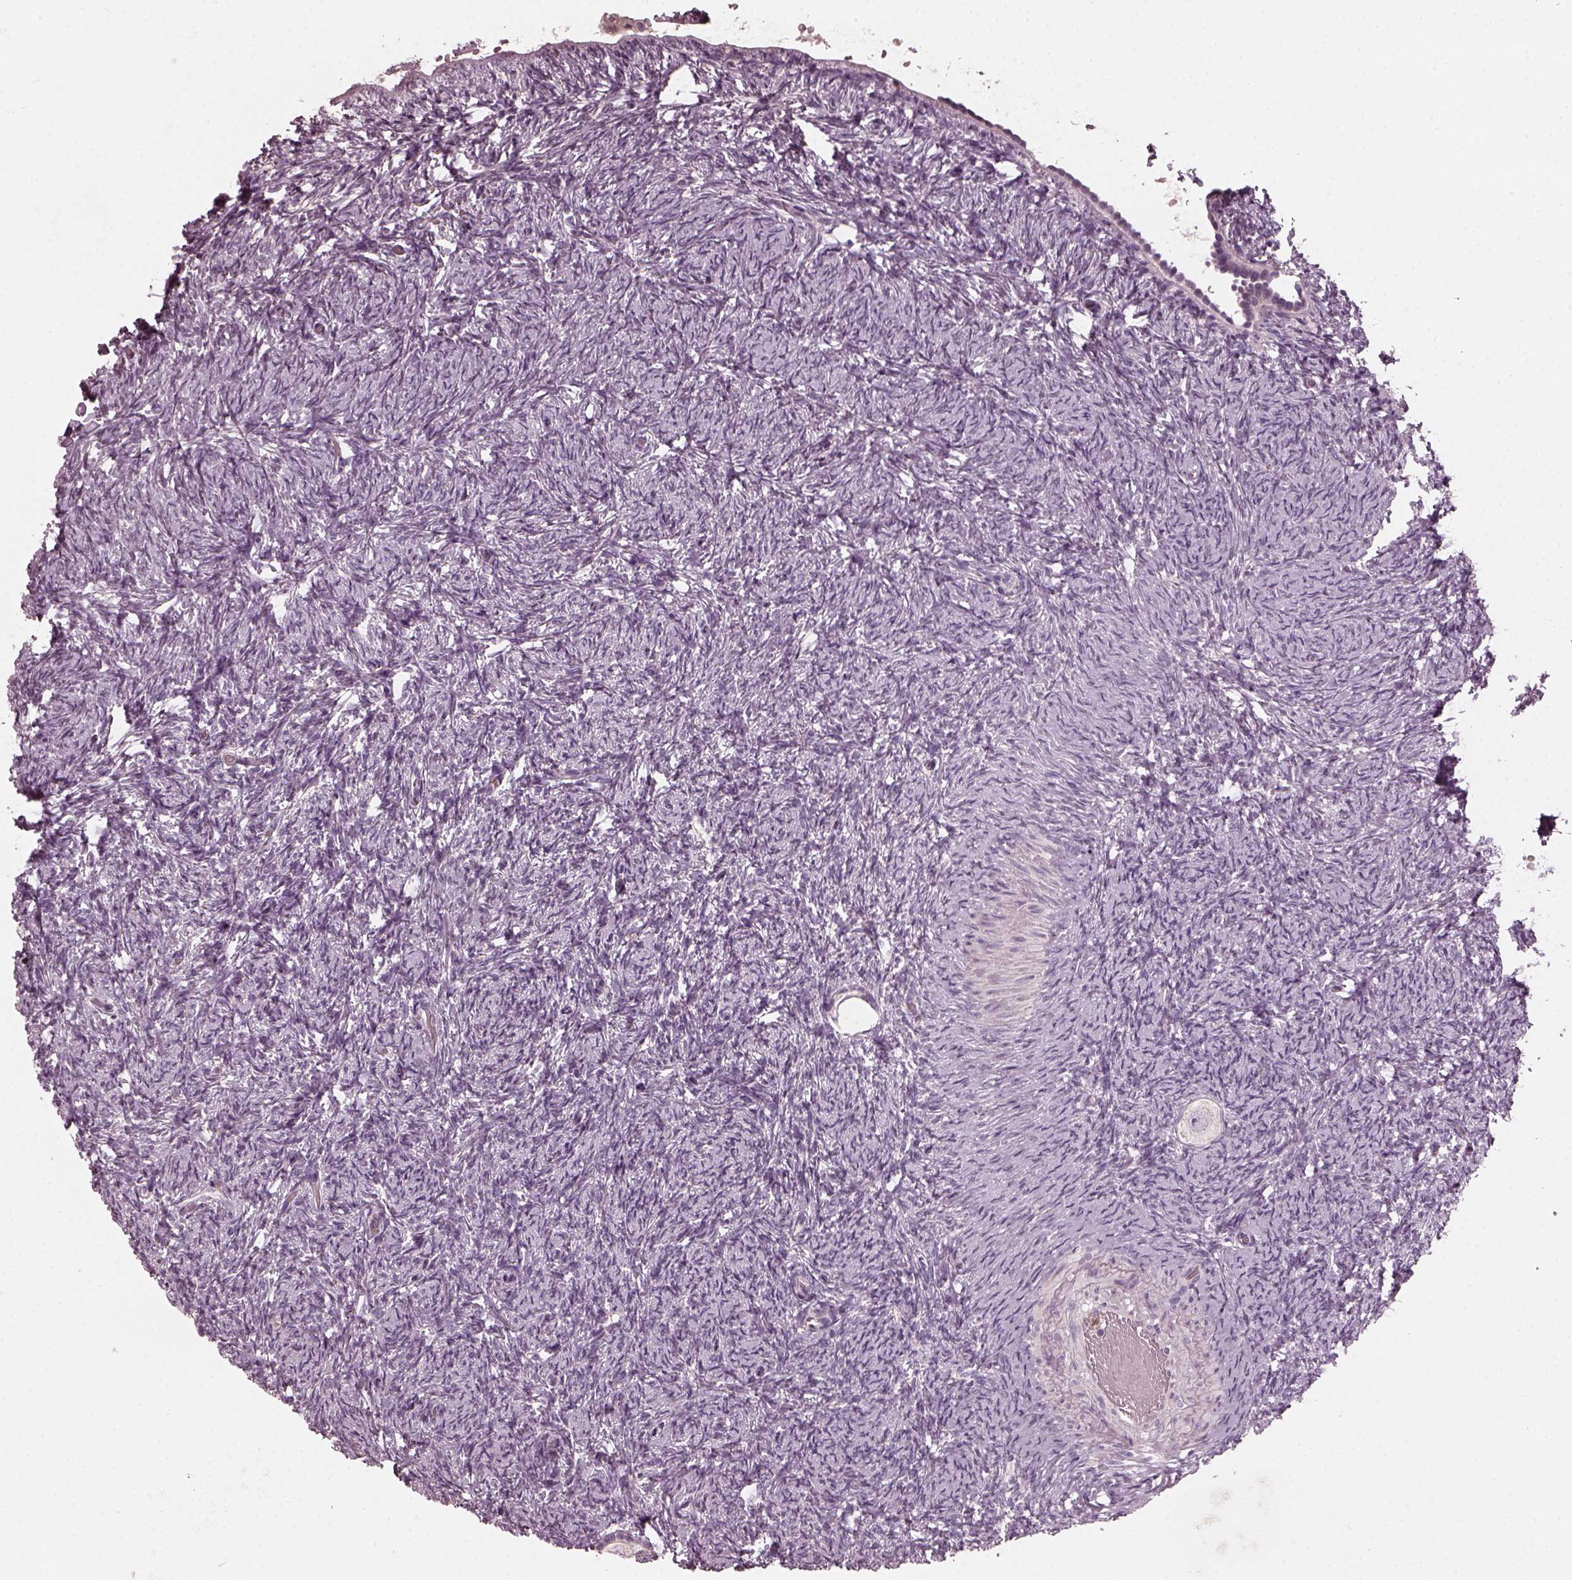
{"staining": {"intensity": "negative", "quantity": "none", "location": "none"}, "tissue": "ovary", "cell_type": "Follicle cells", "image_type": "normal", "snomed": [{"axis": "morphology", "description": "Normal tissue, NOS"}, {"axis": "topography", "description": "Ovary"}], "caption": "Follicle cells are negative for protein expression in unremarkable human ovary. Brightfield microscopy of immunohistochemistry stained with DAB (brown) and hematoxylin (blue), captured at high magnification.", "gene": "CHIT1", "patient": {"sex": "female", "age": 39}}